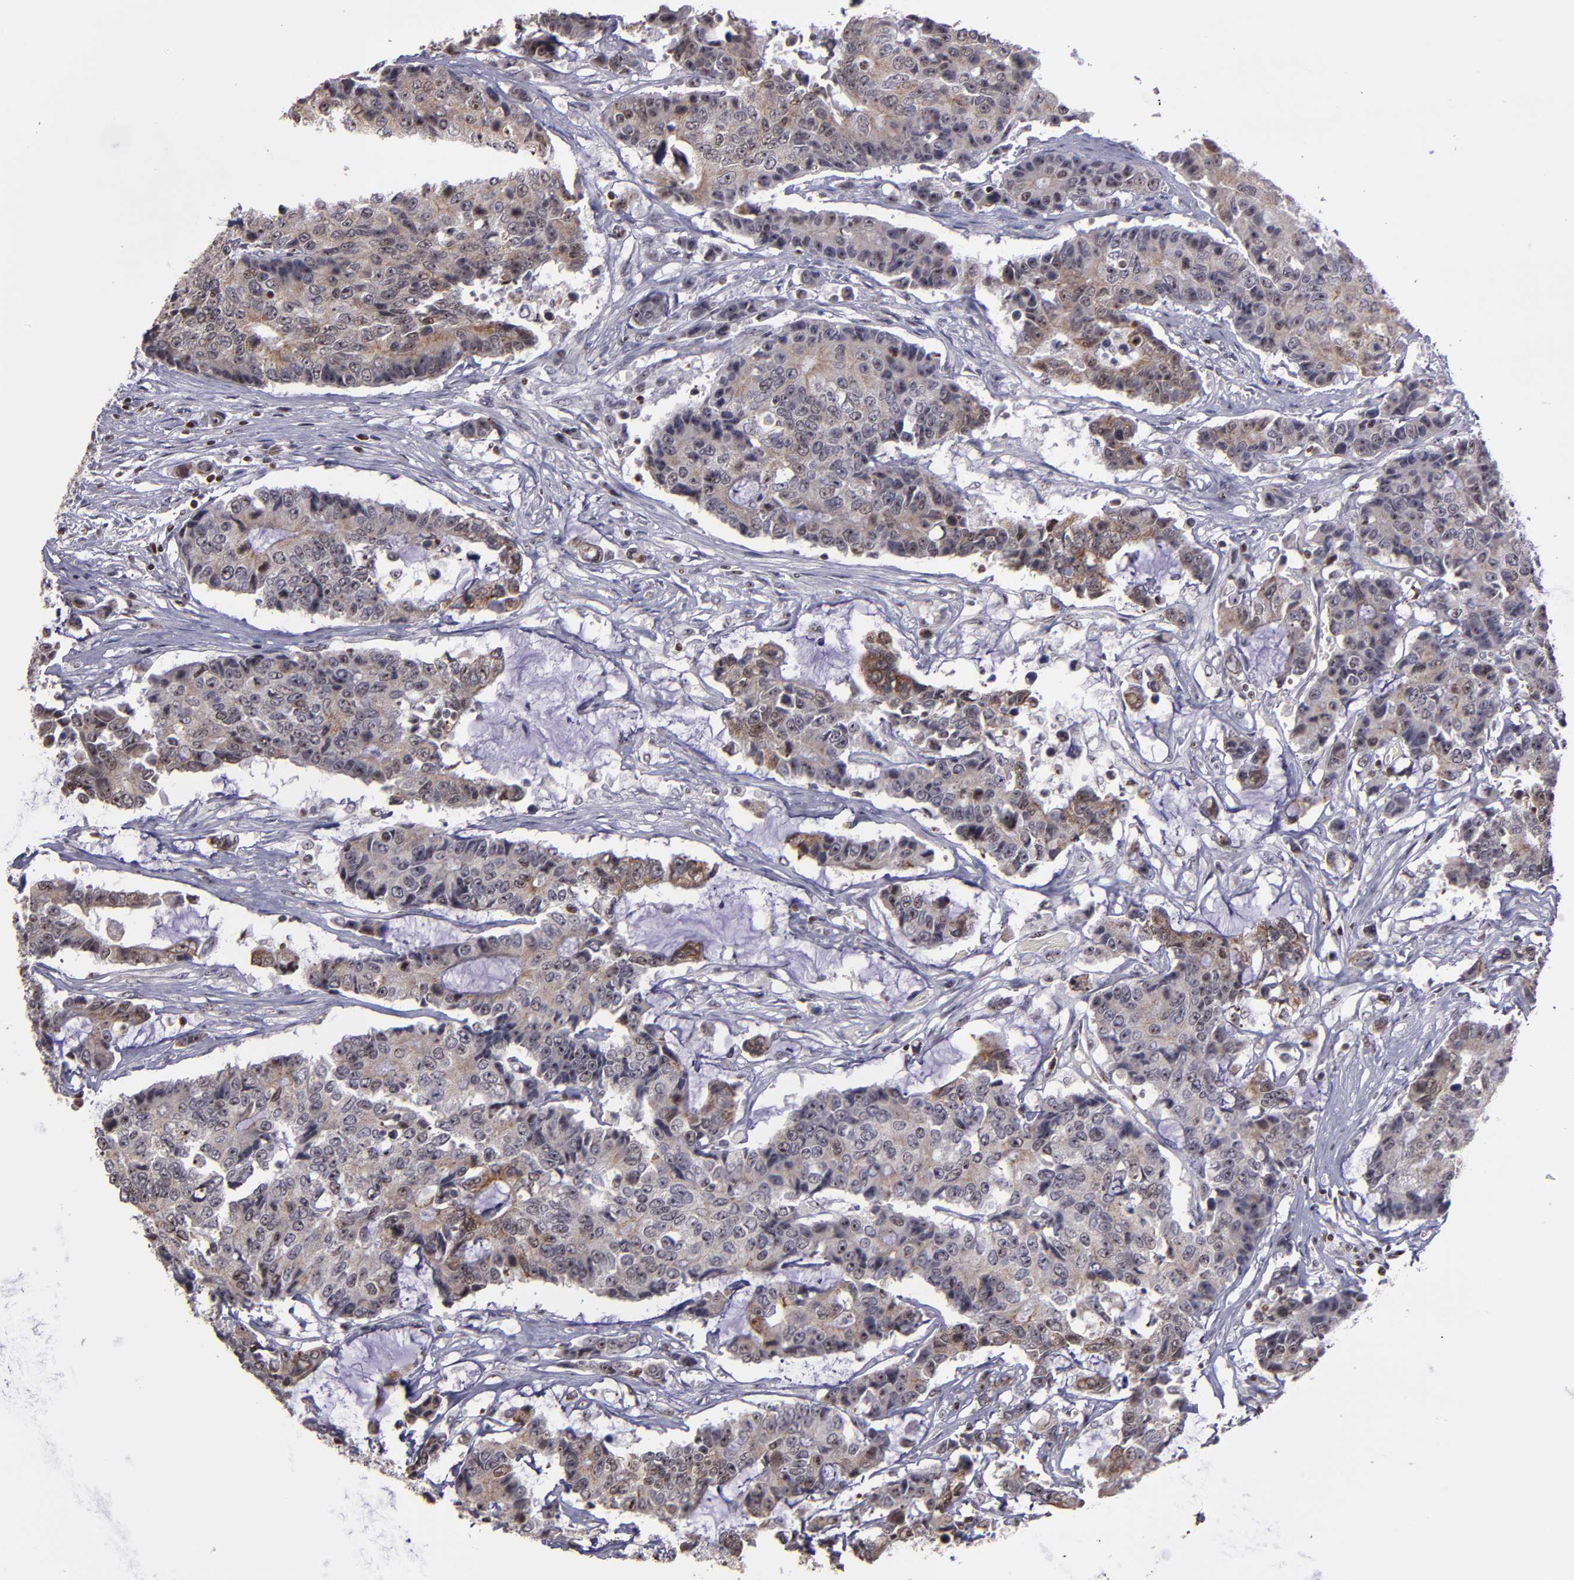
{"staining": {"intensity": "moderate", "quantity": ">75%", "location": "cytoplasmic/membranous,nuclear"}, "tissue": "colorectal cancer", "cell_type": "Tumor cells", "image_type": "cancer", "snomed": [{"axis": "morphology", "description": "Adenocarcinoma, NOS"}, {"axis": "topography", "description": "Colon"}], "caption": "Tumor cells reveal medium levels of moderate cytoplasmic/membranous and nuclear positivity in approximately >75% of cells in colorectal cancer (adenocarcinoma).", "gene": "DDX24", "patient": {"sex": "female", "age": 86}}